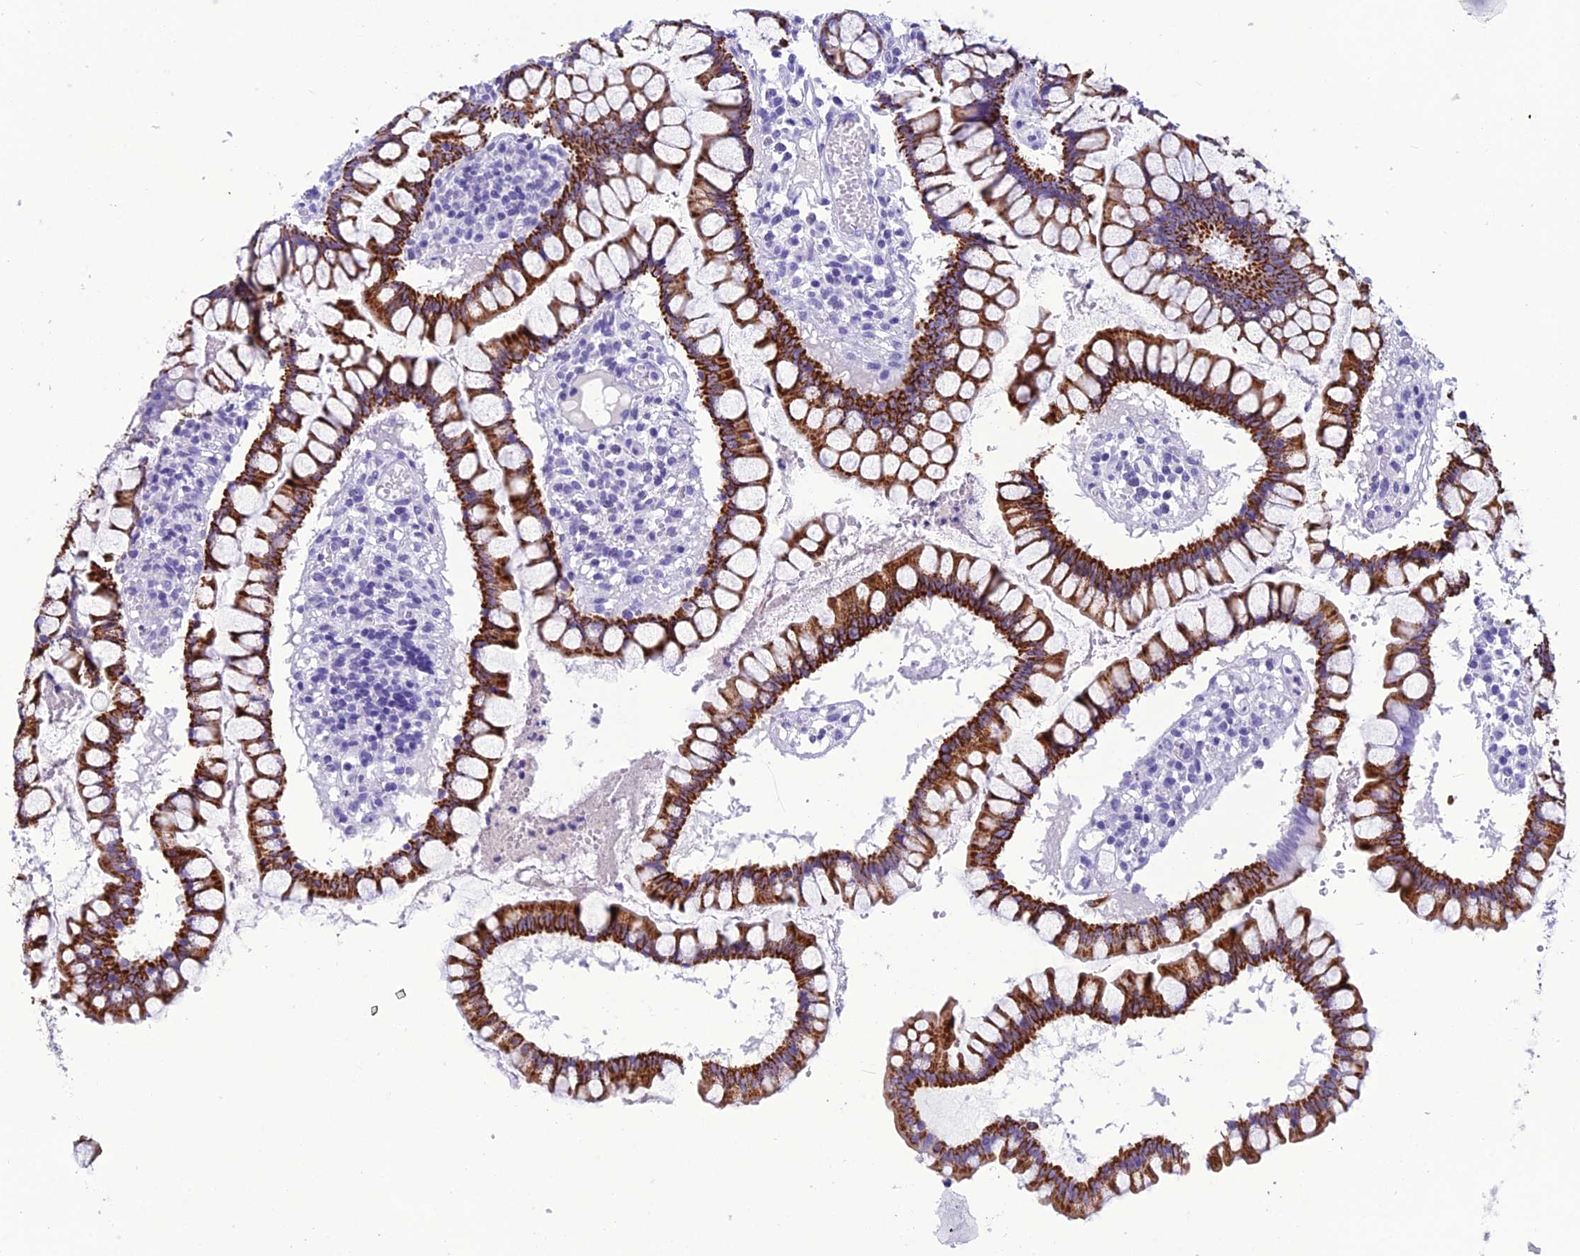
{"staining": {"intensity": "negative", "quantity": "none", "location": "none"}, "tissue": "colon", "cell_type": "Endothelial cells", "image_type": "normal", "snomed": [{"axis": "morphology", "description": "Normal tissue, NOS"}, {"axis": "morphology", "description": "Adenocarcinoma, NOS"}, {"axis": "topography", "description": "Colon"}], "caption": "High power microscopy photomicrograph of an IHC histopathology image of normal colon, revealing no significant expression in endothelial cells. (DAB (3,3'-diaminobenzidine) immunohistochemistry visualized using brightfield microscopy, high magnification).", "gene": "TRAM1L1", "patient": {"sex": "female", "age": 55}}